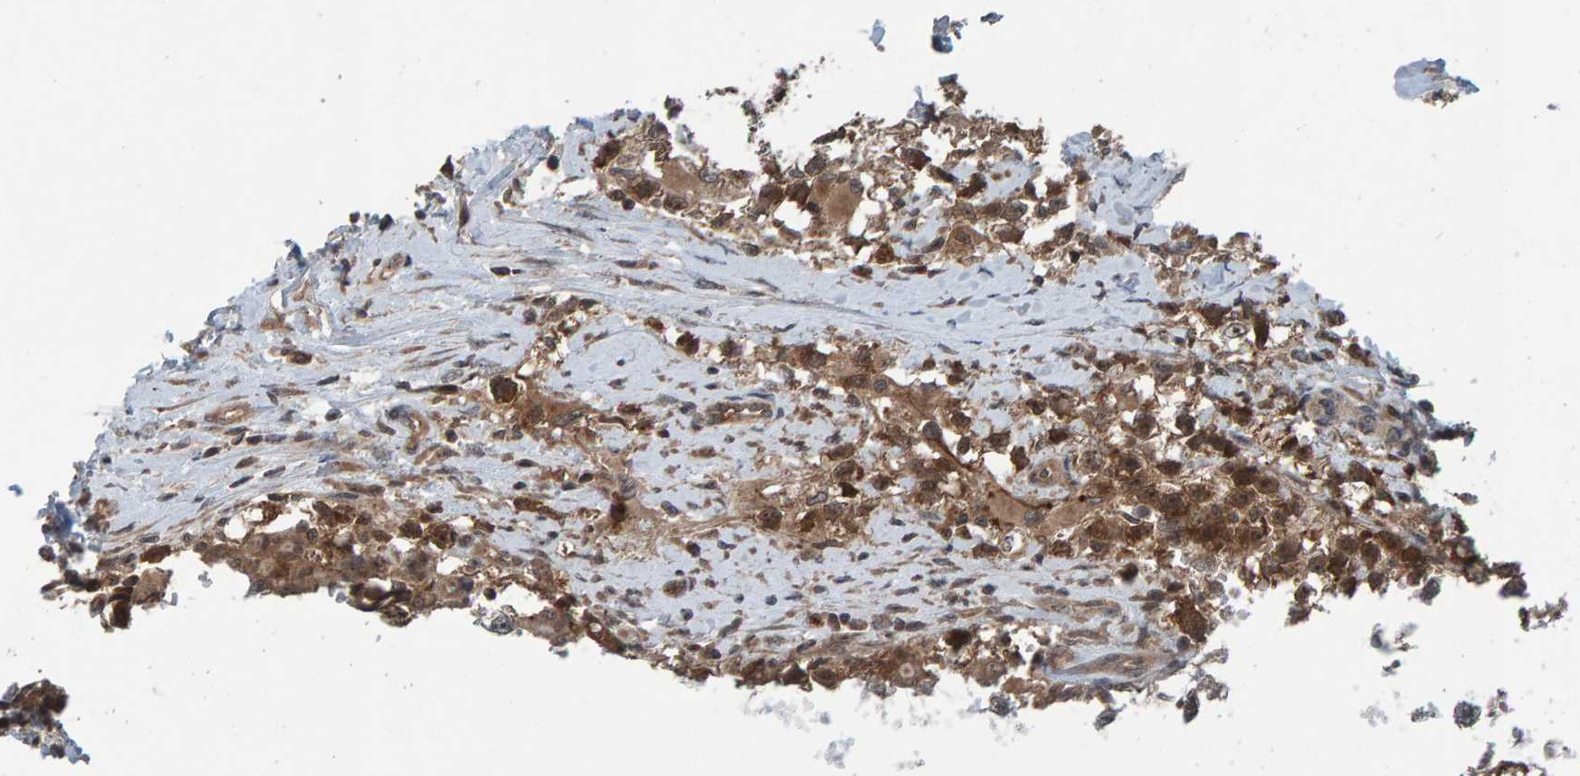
{"staining": {"intensity": "moderate", "quantity": ">75%", "location": "cytoplasmic/membranous"}, "tissue": "testis cancer", "cell_type": "Tumor cells", "image_type": "cancer", "snomed": [{"axis": "morphology", "description": "Seminoma, NOS"}, {"axis": "morphology", "description": "Carcinoma, Embryonal, NOS"}, {"axis": "topography", "description": "Testis"}], "caption": "Immunohistochemical staining of testis cancer (embryonal carcinoma) demonstrates medium levels of moderate cytoplasmic/membranous protein positivity in approximately >75% of tumor cells.", "gene": "CUEDC1", "patient": {"sex": "male", "age": 51}}